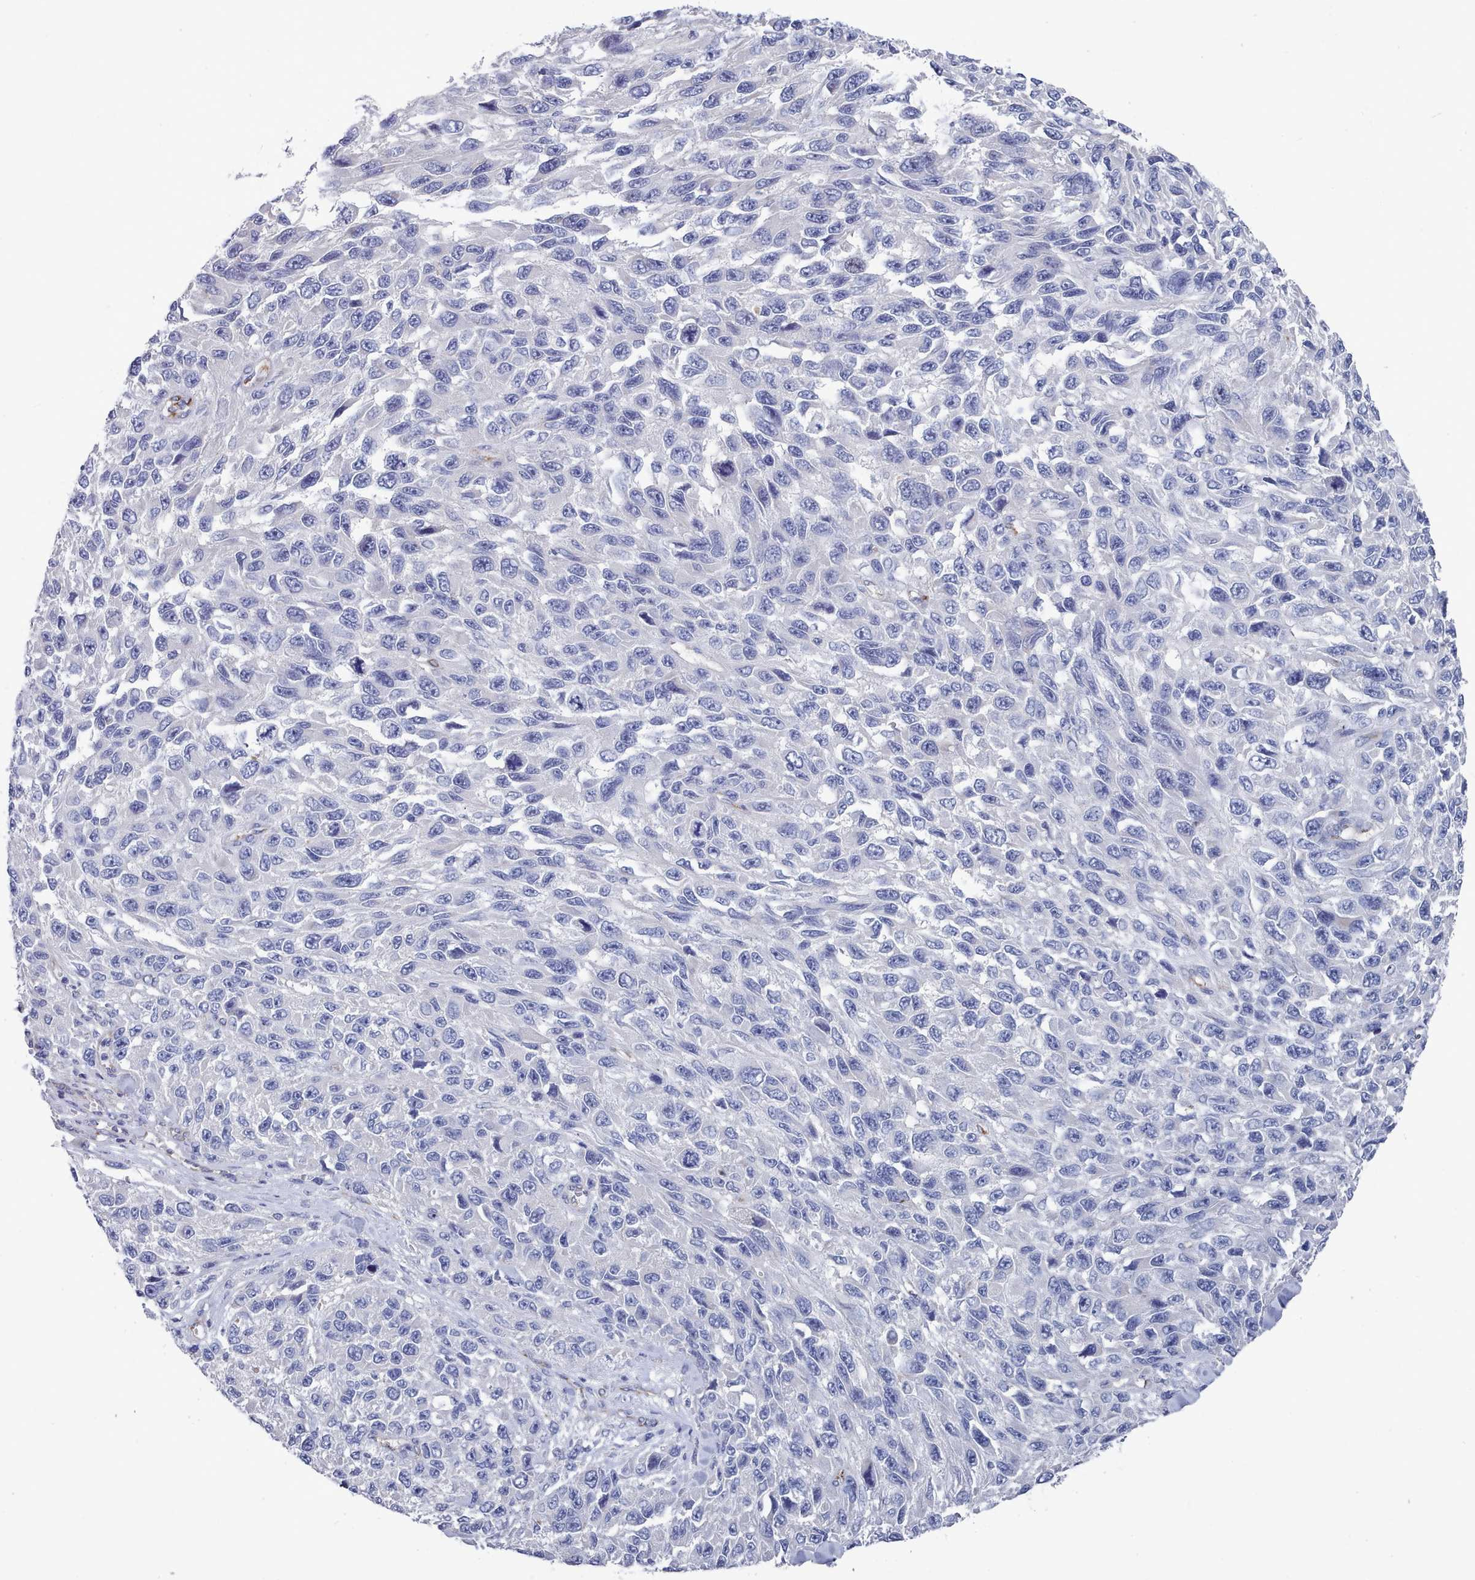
{"staining": {"intensity": "negative", "quantity": "none", "location": "none"}, "tissue": "melanoma", "cell_type": "Tumor cells", "image_type": "cancer", "snomed": [{"axis": "morphology", "description": "Malignant melanoma, NOS"}, {"axis": "topography", "description": "Skin"}], "caption": "This is an IHC photomicrograph of melanoma. There is no expression in tumor cells.", "gene": "PDE4C", "patient": {"sex": "female", "age": 96}}